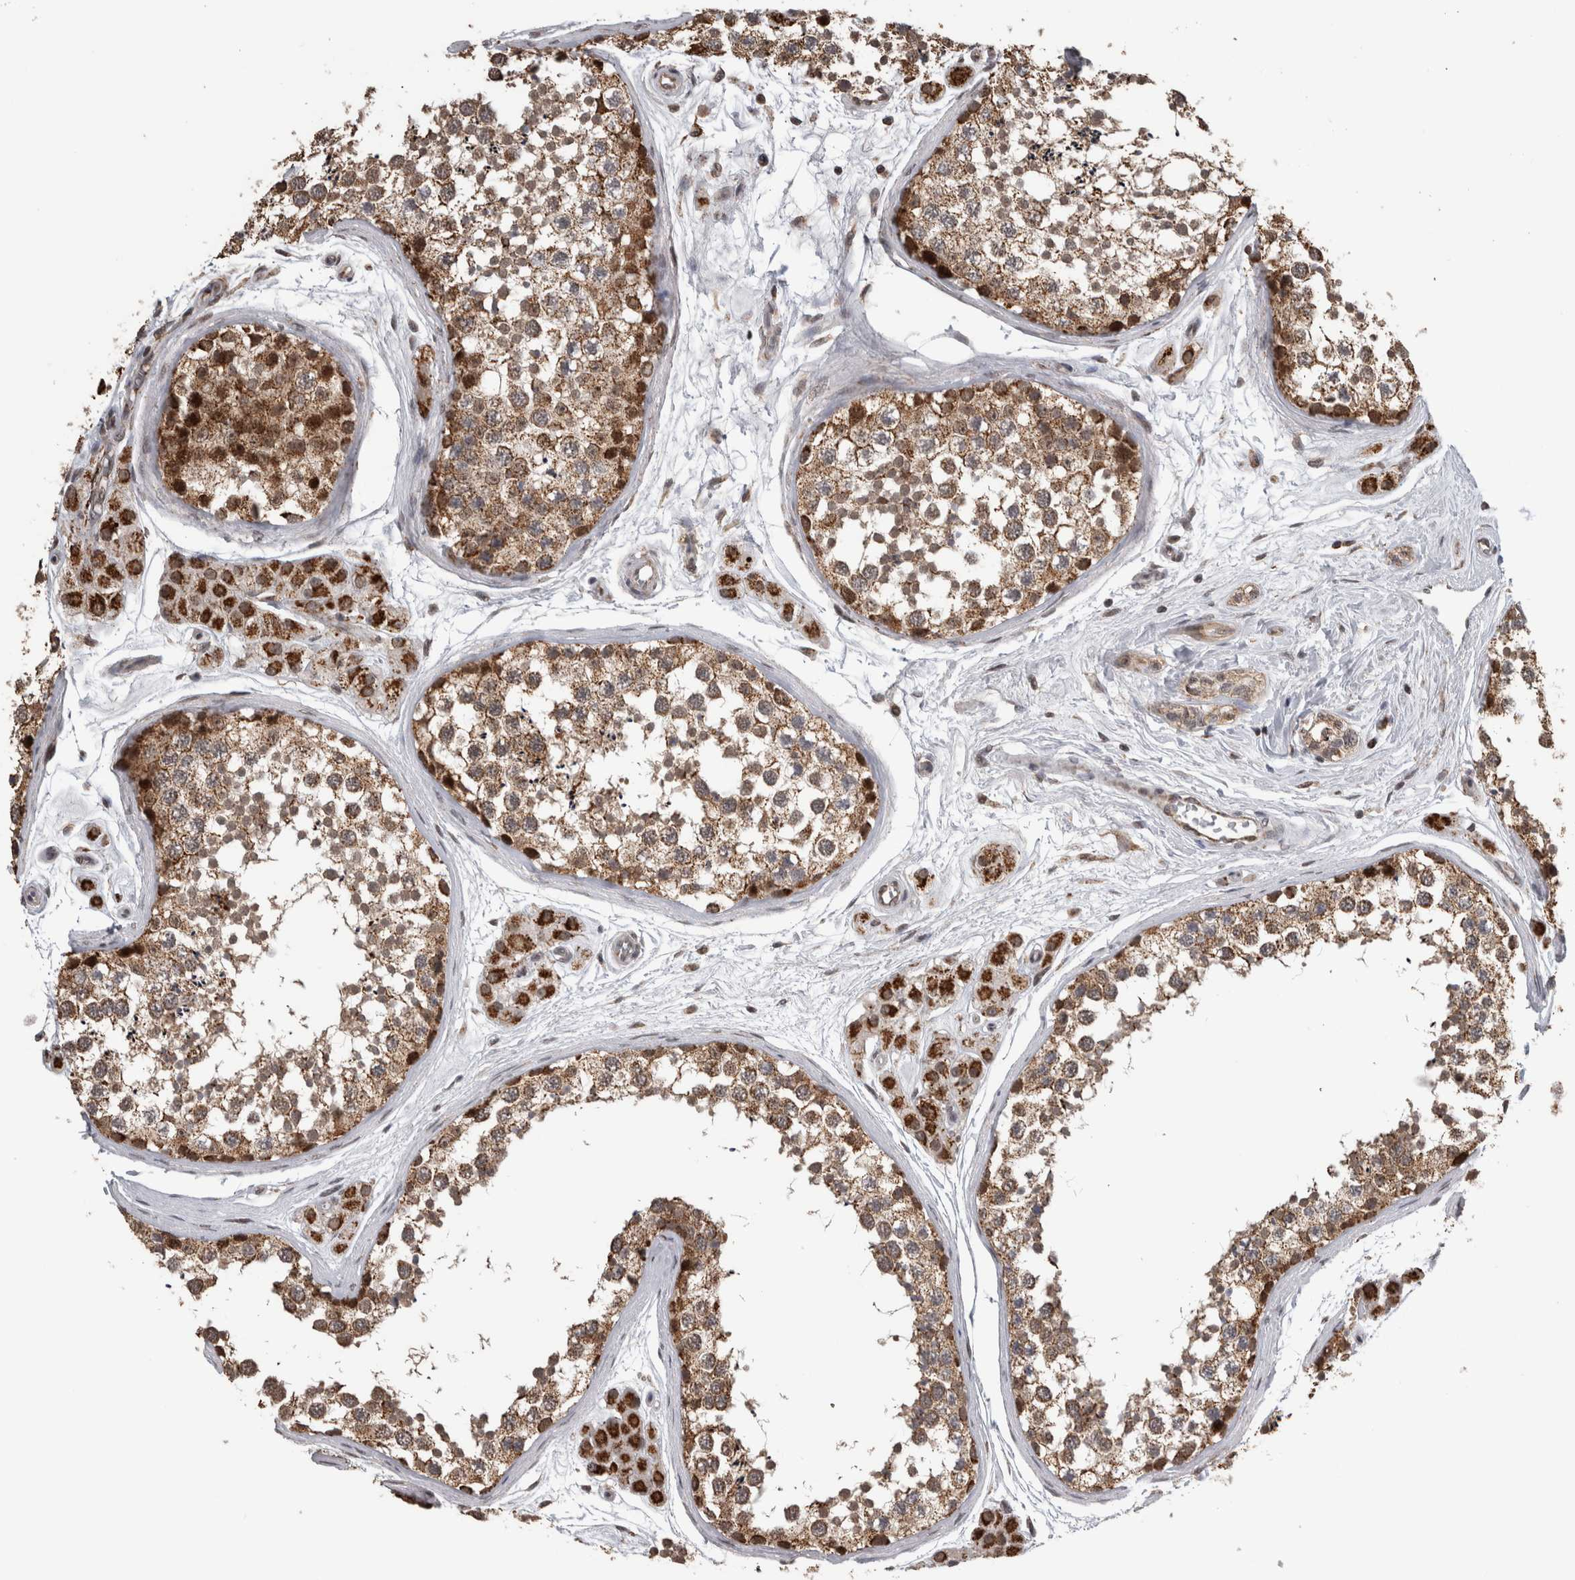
{"staining": {"intensity": "moderate", "quantity": ">75%", "location": "cytoplasmic/membranous"}, "tissue": "testis", "cell_type": "Cells in seminiferous ducts", "image_type": "normal", "snomed": [{"axis": "morphology", "description": "Normal tissue, NOS"}, {"axis": "topography", "description": "Testis"}], "caption": "Cells in seminiferous ducts exhibit moderate cytoplasmic/membranous staining in approximately >75% of cells in benign testis. (DAB (3,3'-diaminobenzidine) IHC, brown staining for protein, blue staining for nuclei).", "gene": "OR2K2", "patient": {"sex": "male", "age": 56}}